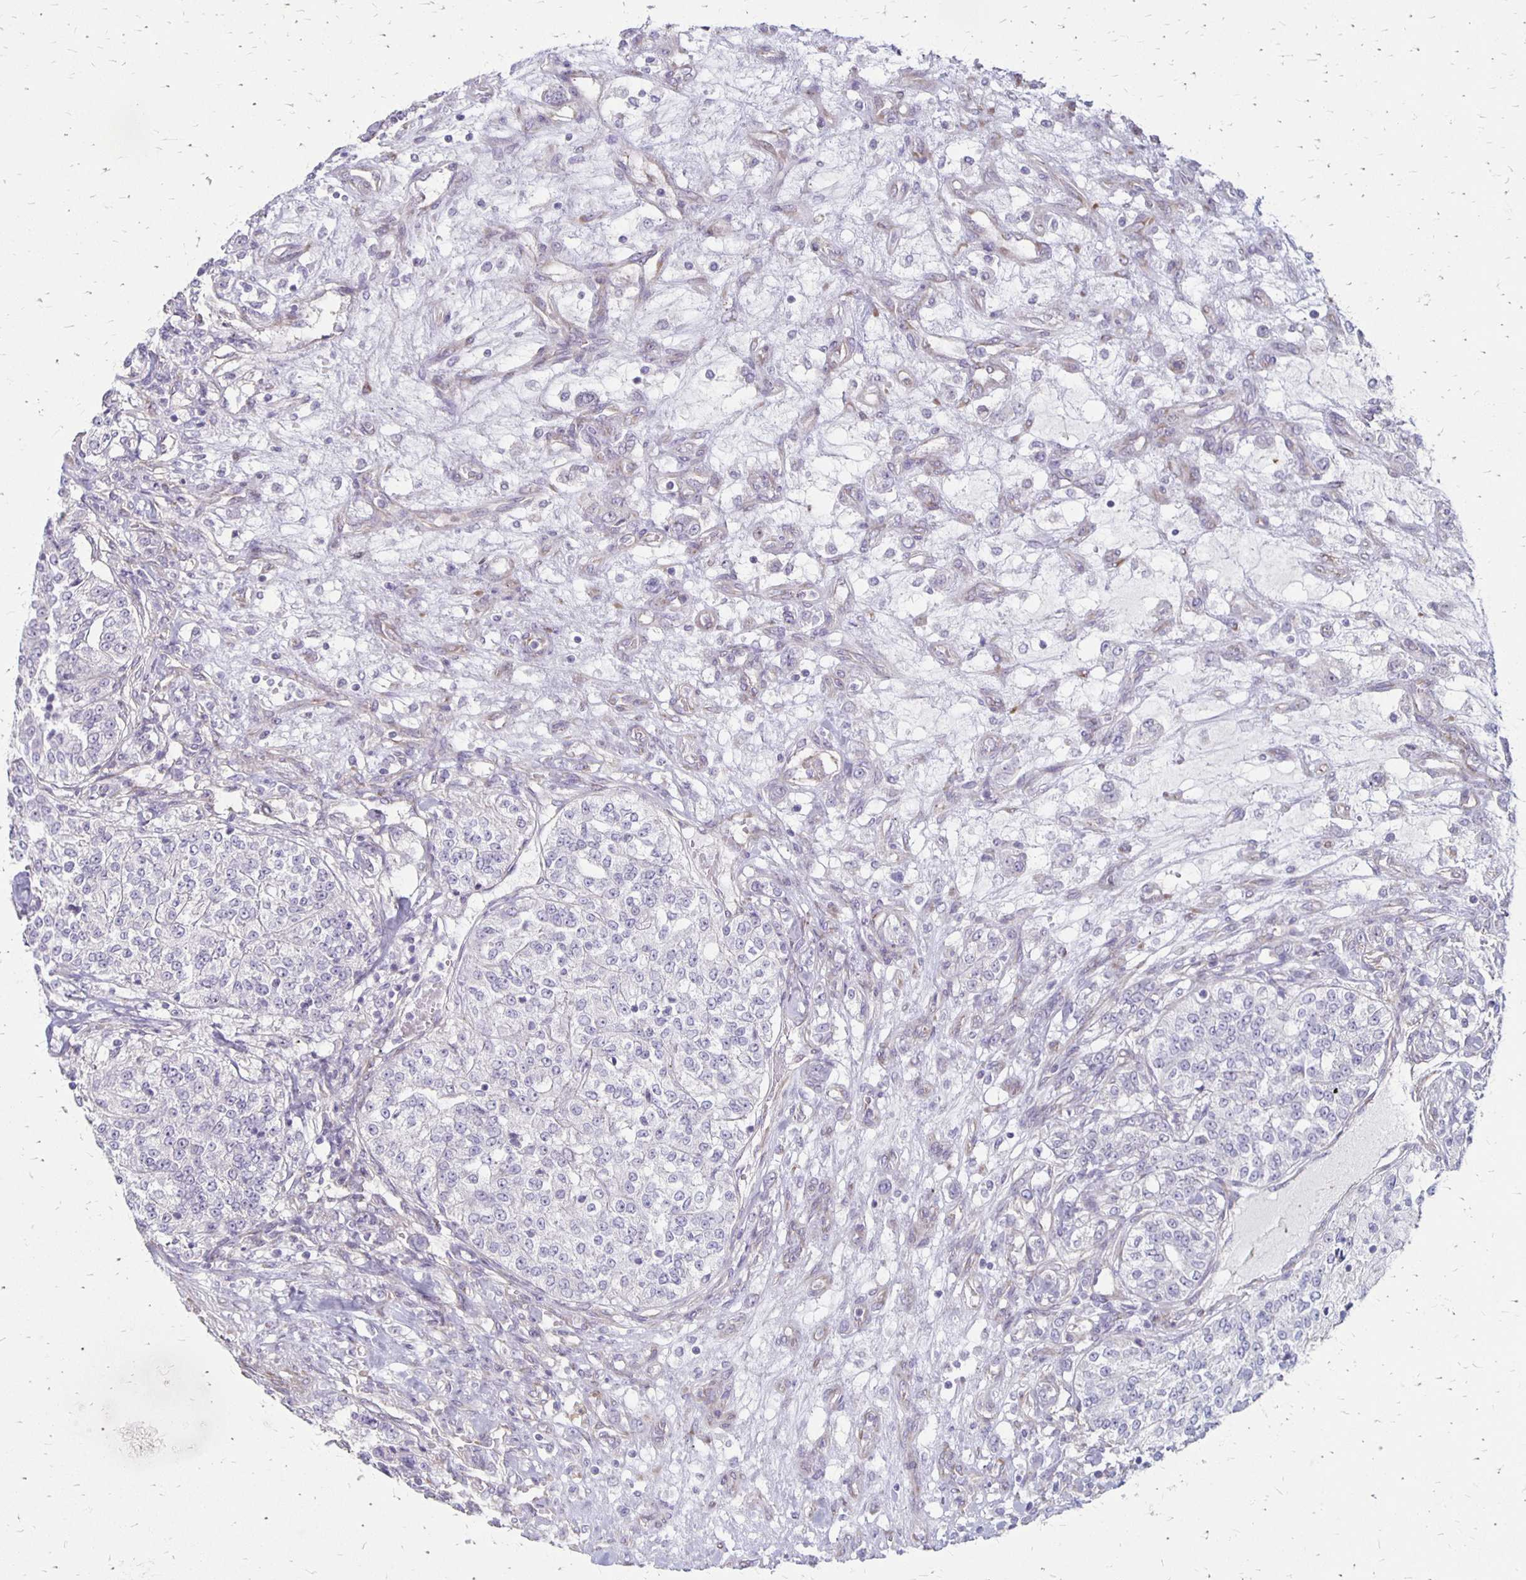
{"staining": {"intensity": "negative", "quantity": "none", "location": "none"}, "tissue": "renal cancer", "cell_type": "Tumor cells", "image_type": "cancer", "snomed": [{"axis": "morphology", "description": "Adenocarcinoma, NOS"}, {"axis": "topography", "description": "Kidney"}], "caption": "Tumor cells are negative for protein expression in human adenocarcinoma (renal).", "gene": "HOMER1", "patient": {"sex": "female", "age": 63}}